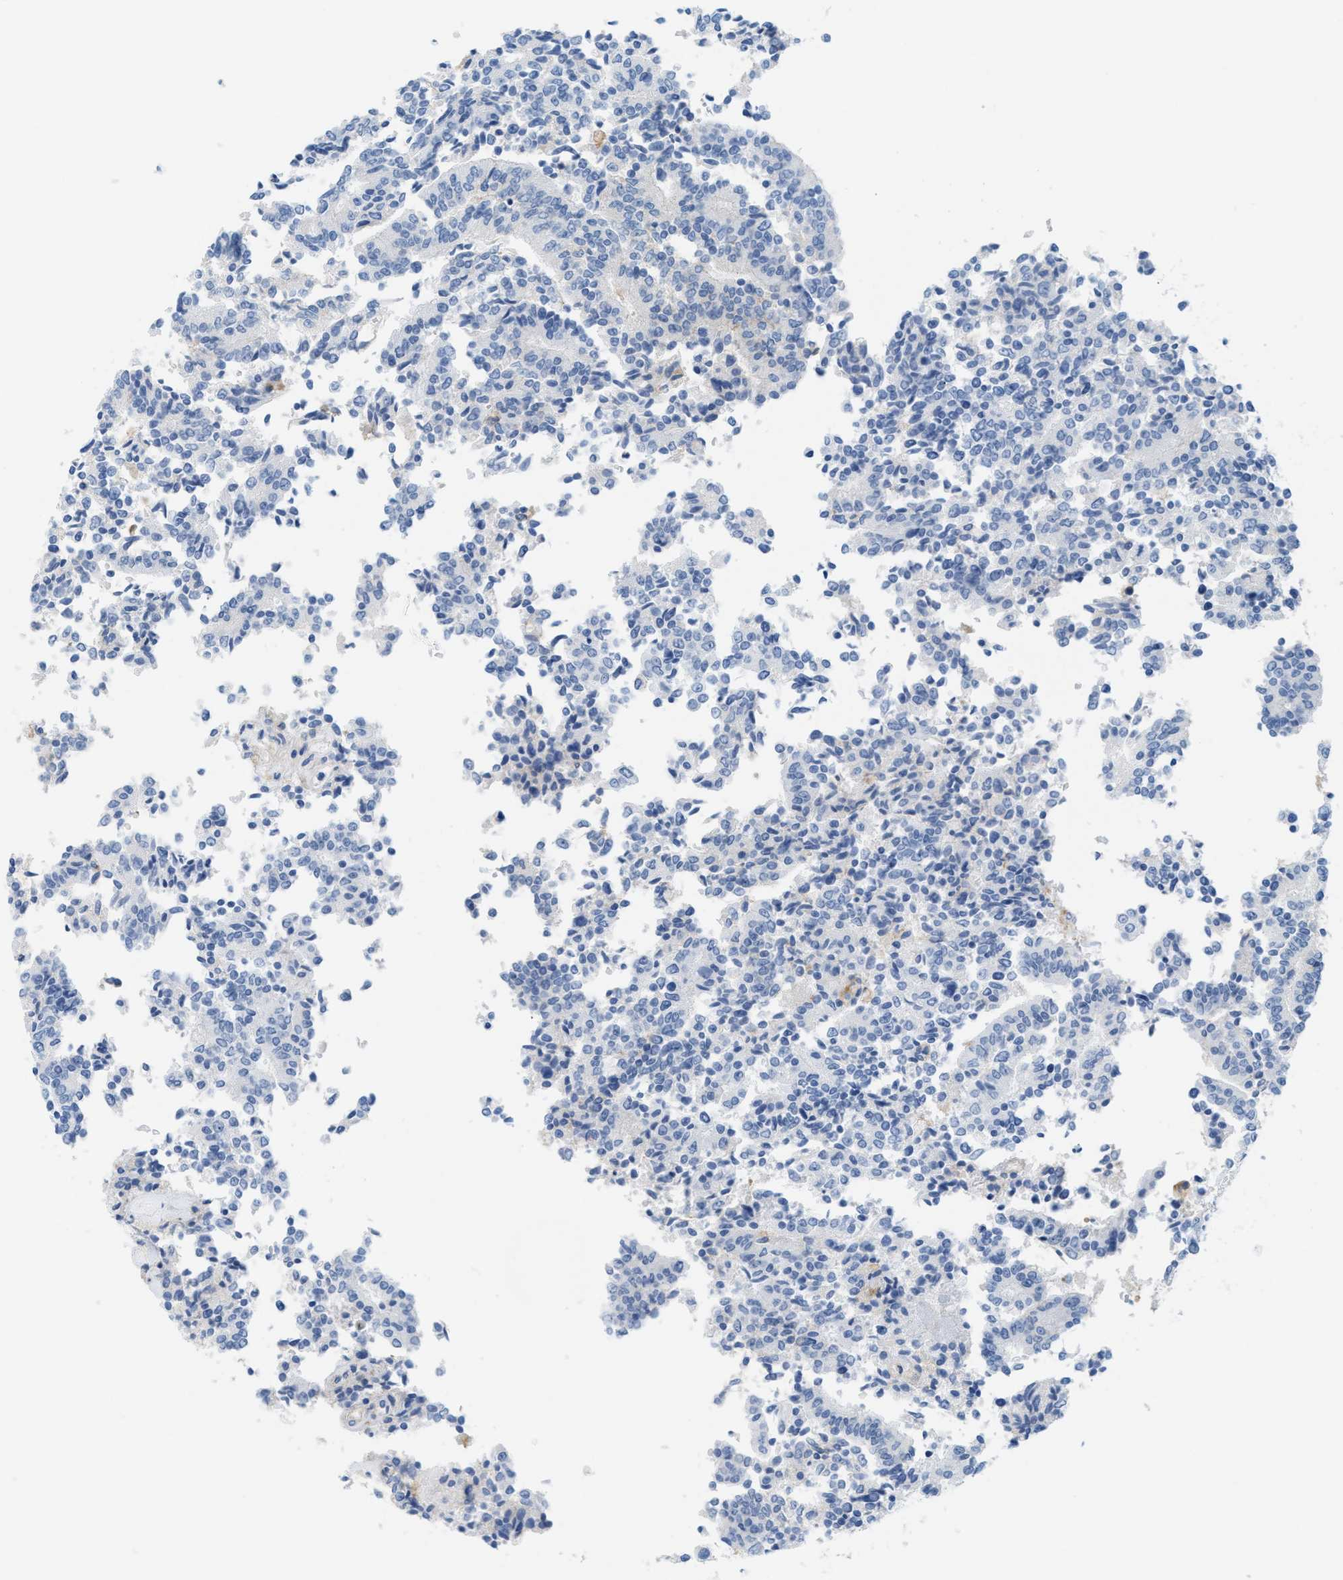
{"staining": {"intensity": "negative", "quantity": "none", "location": "none"}, "tissue": "prostate cancer", "cell_type": "Tumor cells", "image_type": "cancer", "snomed": [{"axis": "morphology", "description": "Normal tissue, NOS"}, {"axis": "morphology", "description": "Adenocarcinoma, High grade"}, {"axis": "topography", "description": "Prostate"}, {"axis": "topography", "description": "Seminal veicle"}], "caption": "Immunohistochemistry of prostate cancer shows no positivity in tumor cells.", "gene": "SLC3A2", "patient": {"sex": "male", "age": 55}}